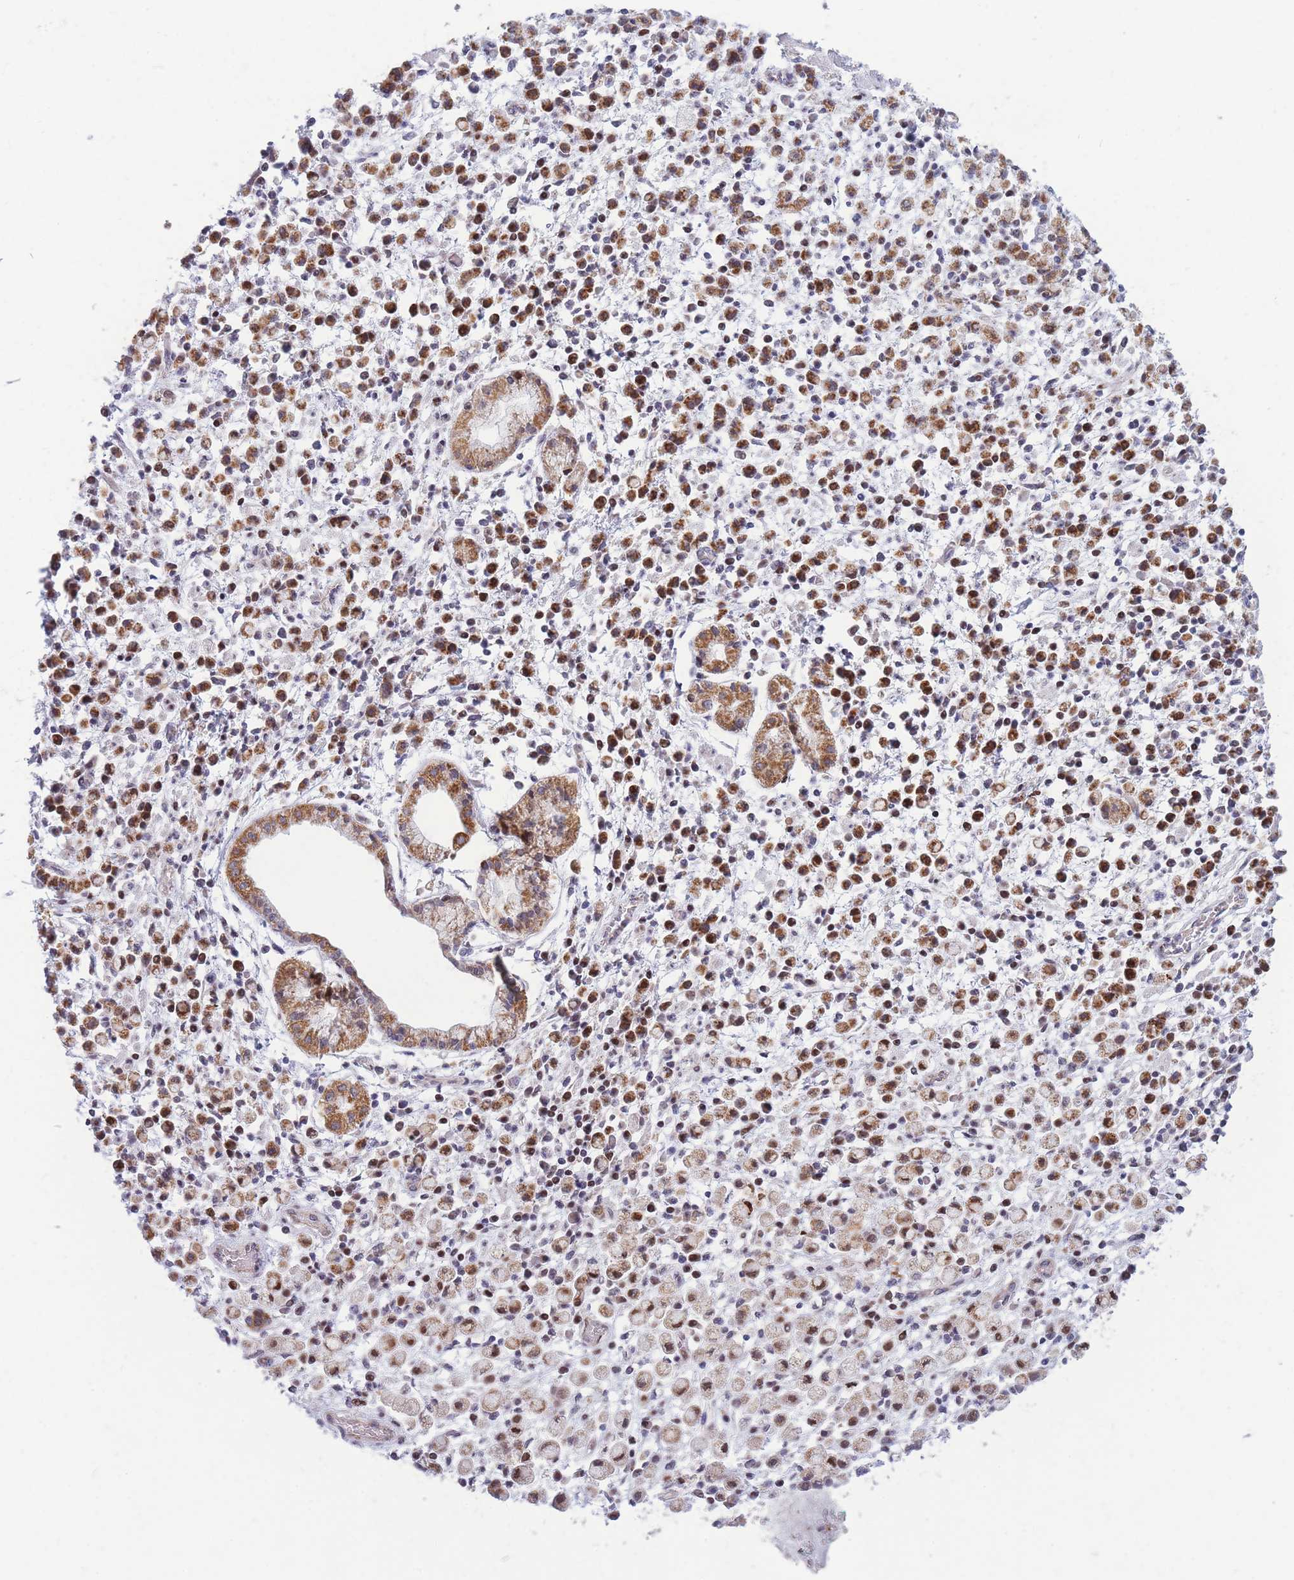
{"staining": {"intensity": "moderate", "quantity": ">75%", "location": "cytoplasmic/membranous"}, "tissue": "stomach cancer", "cell_type": "Tumor cells", "image_type": "cancer", "snomed": [{"axis": "morphology", "description": "Adenocarcinoma, NOS"}, {"axis": "topography", "description": "Stomach"}], "caption": "Stomach cancer was stained to show a protein in brown. There is medium levels of moderate cytoplasmic/membranous staining in about >75% of tumor cells.", "gene": "MOB4", "patient": {"sex": "male", "age": 77}}